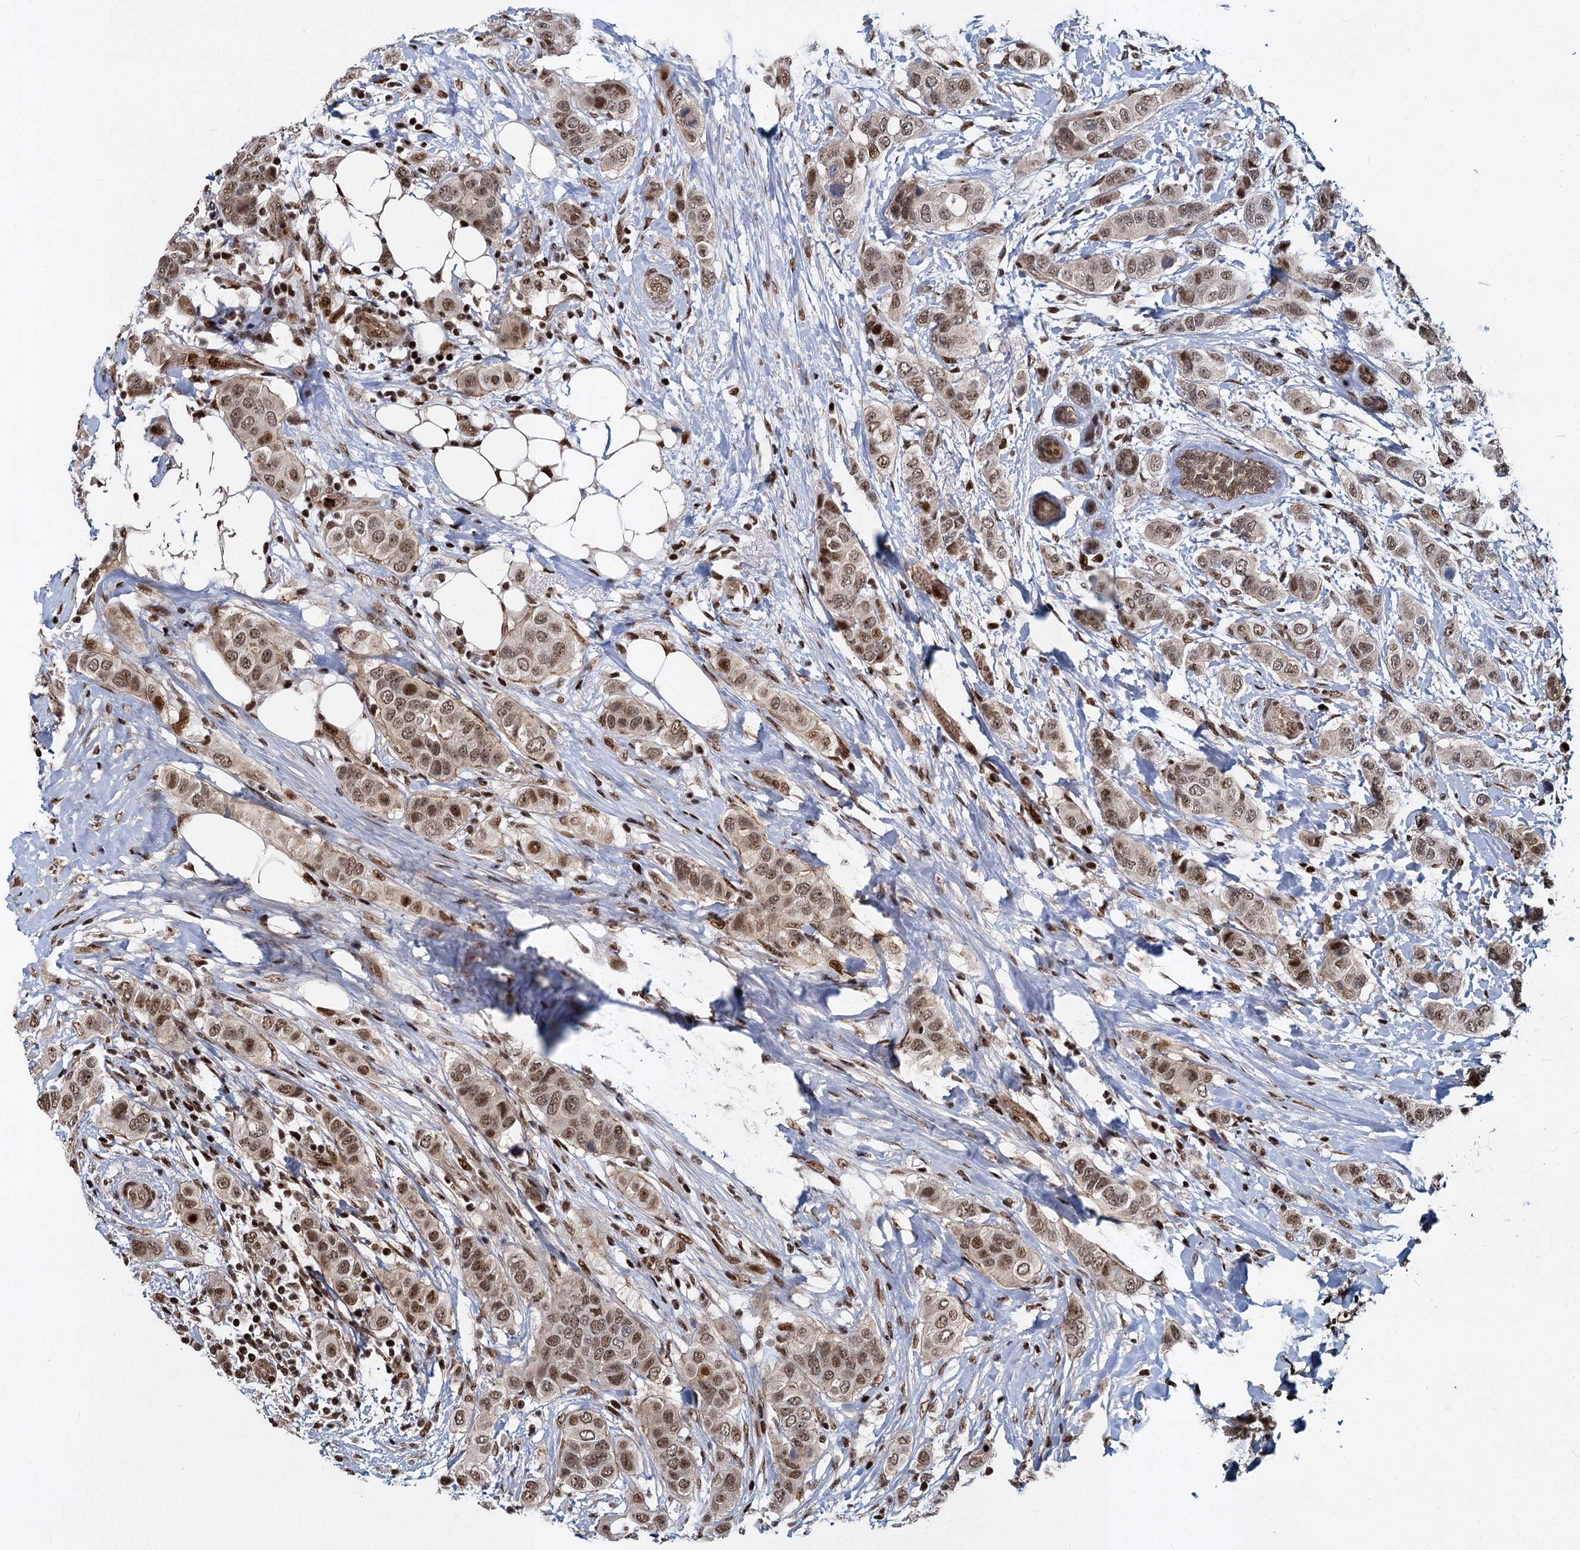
{"staining": {"intensity": "moderate", "quantity": ">75%", "location": "nuclear"}, "tissue": "breast cancer", "cell_type": "Tumor cells", "image_type": "cancer", "snomed": [{"axis": "morphology", "description": "Lobular carcinoma"}, {"axis": "topography", "description": "Breast"}], "caption": "Tumor cells show medium levels of moderate nuclear positivity in about >75% of cells in breast cancer. (Brightfield microscopy of DAB IHC at high magnification).", "gene": "ANKRD49", "patient": {"sex": "female", "age": 51}}